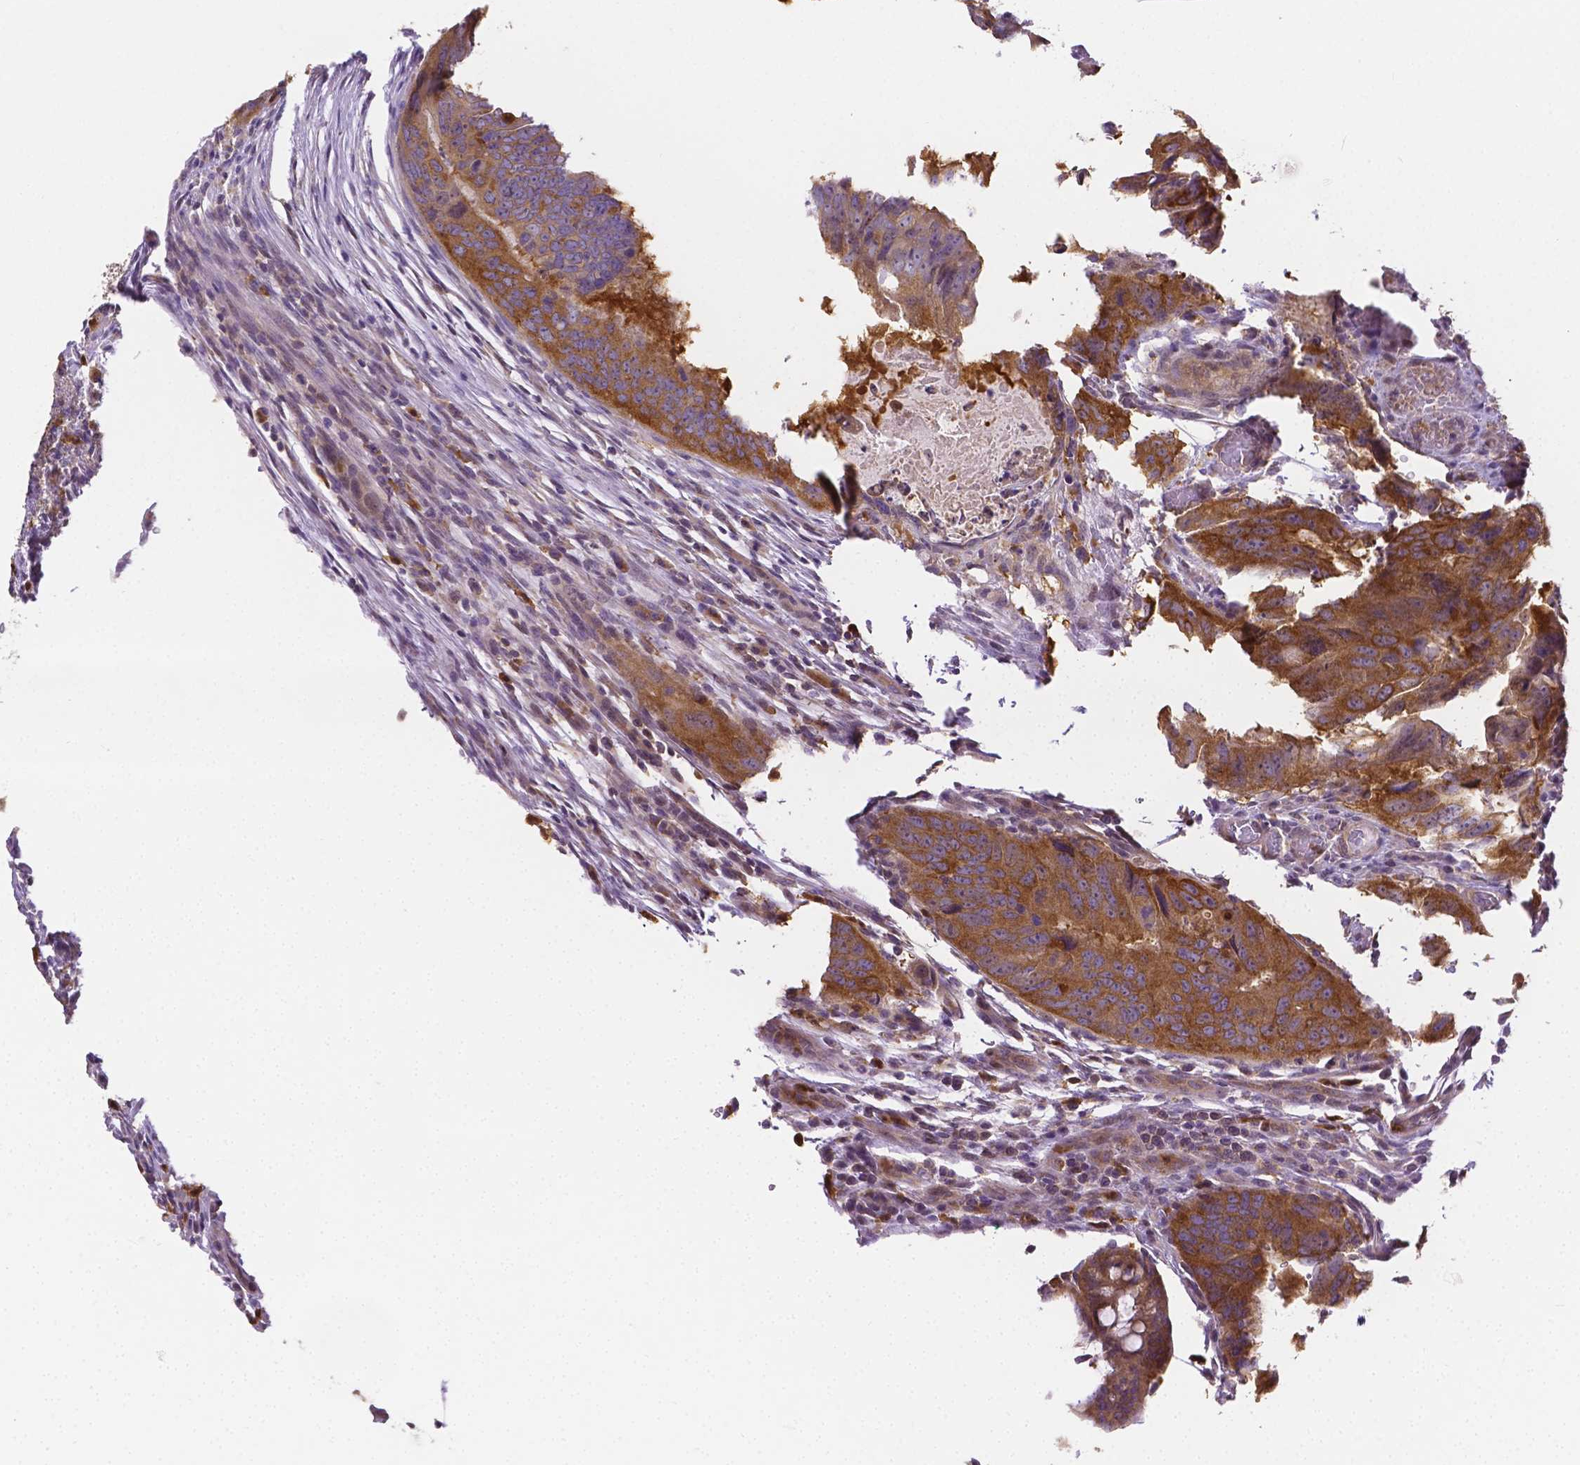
{"staining": {"intensity": "moderate", "quantity": ">75%", "location": "cytoplasmic/membranous"}, "tissue": "colorectal cancer", "cell_type": "Tumor cells", "image_type": "cancer", "snomed": [{"axis": "morphology", "description": "Adenocarcinoma, NOS"}, {"axis": "topography", "description": "Colon"}], "caption": "There is medium levels of moderate cytoplasmic/membranous staining in tumor cells of colorectal cancer (adenocarcinoma), as demonstrated by immunohistochemical staining (brown color).", "gene": "ZNRD2", "patient": {"sex": "male", "age": 79}}